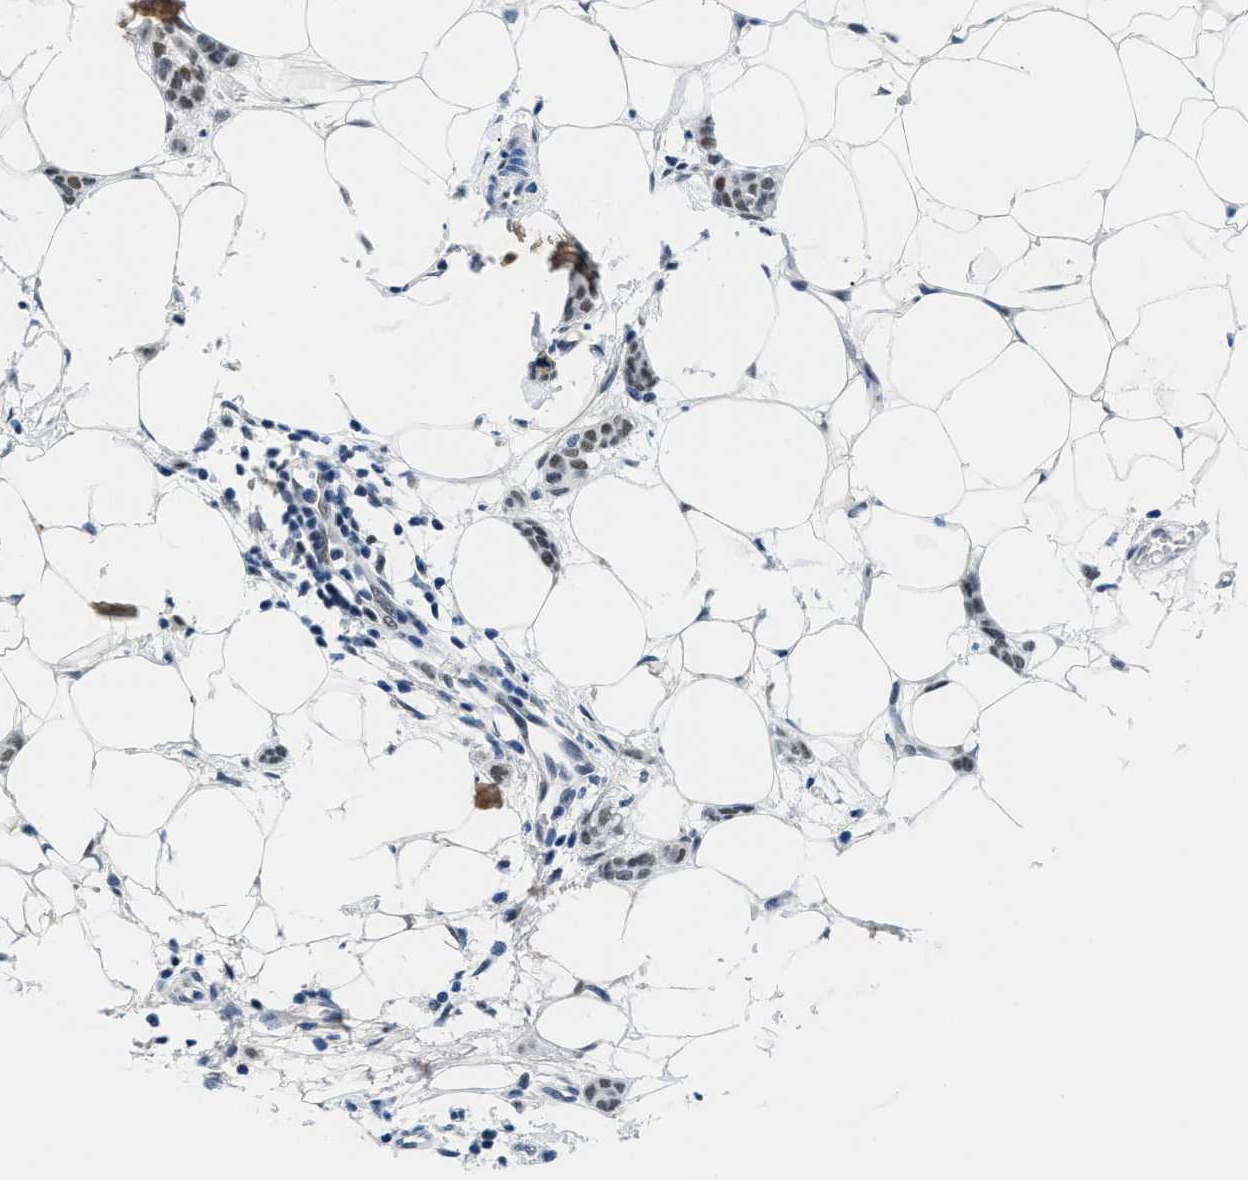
{"staining": {"intensity": "moderate", "quantity": ">75%", "location": "nuclear"}, "tissue": "breast cancer", "cell_type": "Tumor cells", "image_type": "cancer", "snomed": [{"axis": "morphology", "description": "Lobular carcinoma"}, {"axis": "topography", "description": "Skin"}, {"axis": "topography", "description": "Breast"}], "caption": "IHC of lobular carcinoma (breast) displays medium levels of moderate nuclear positivity in approximately >75% of tumor cells.", "gene": "SMARCAD1", "patient": {"sex": "female", "age": 46}}